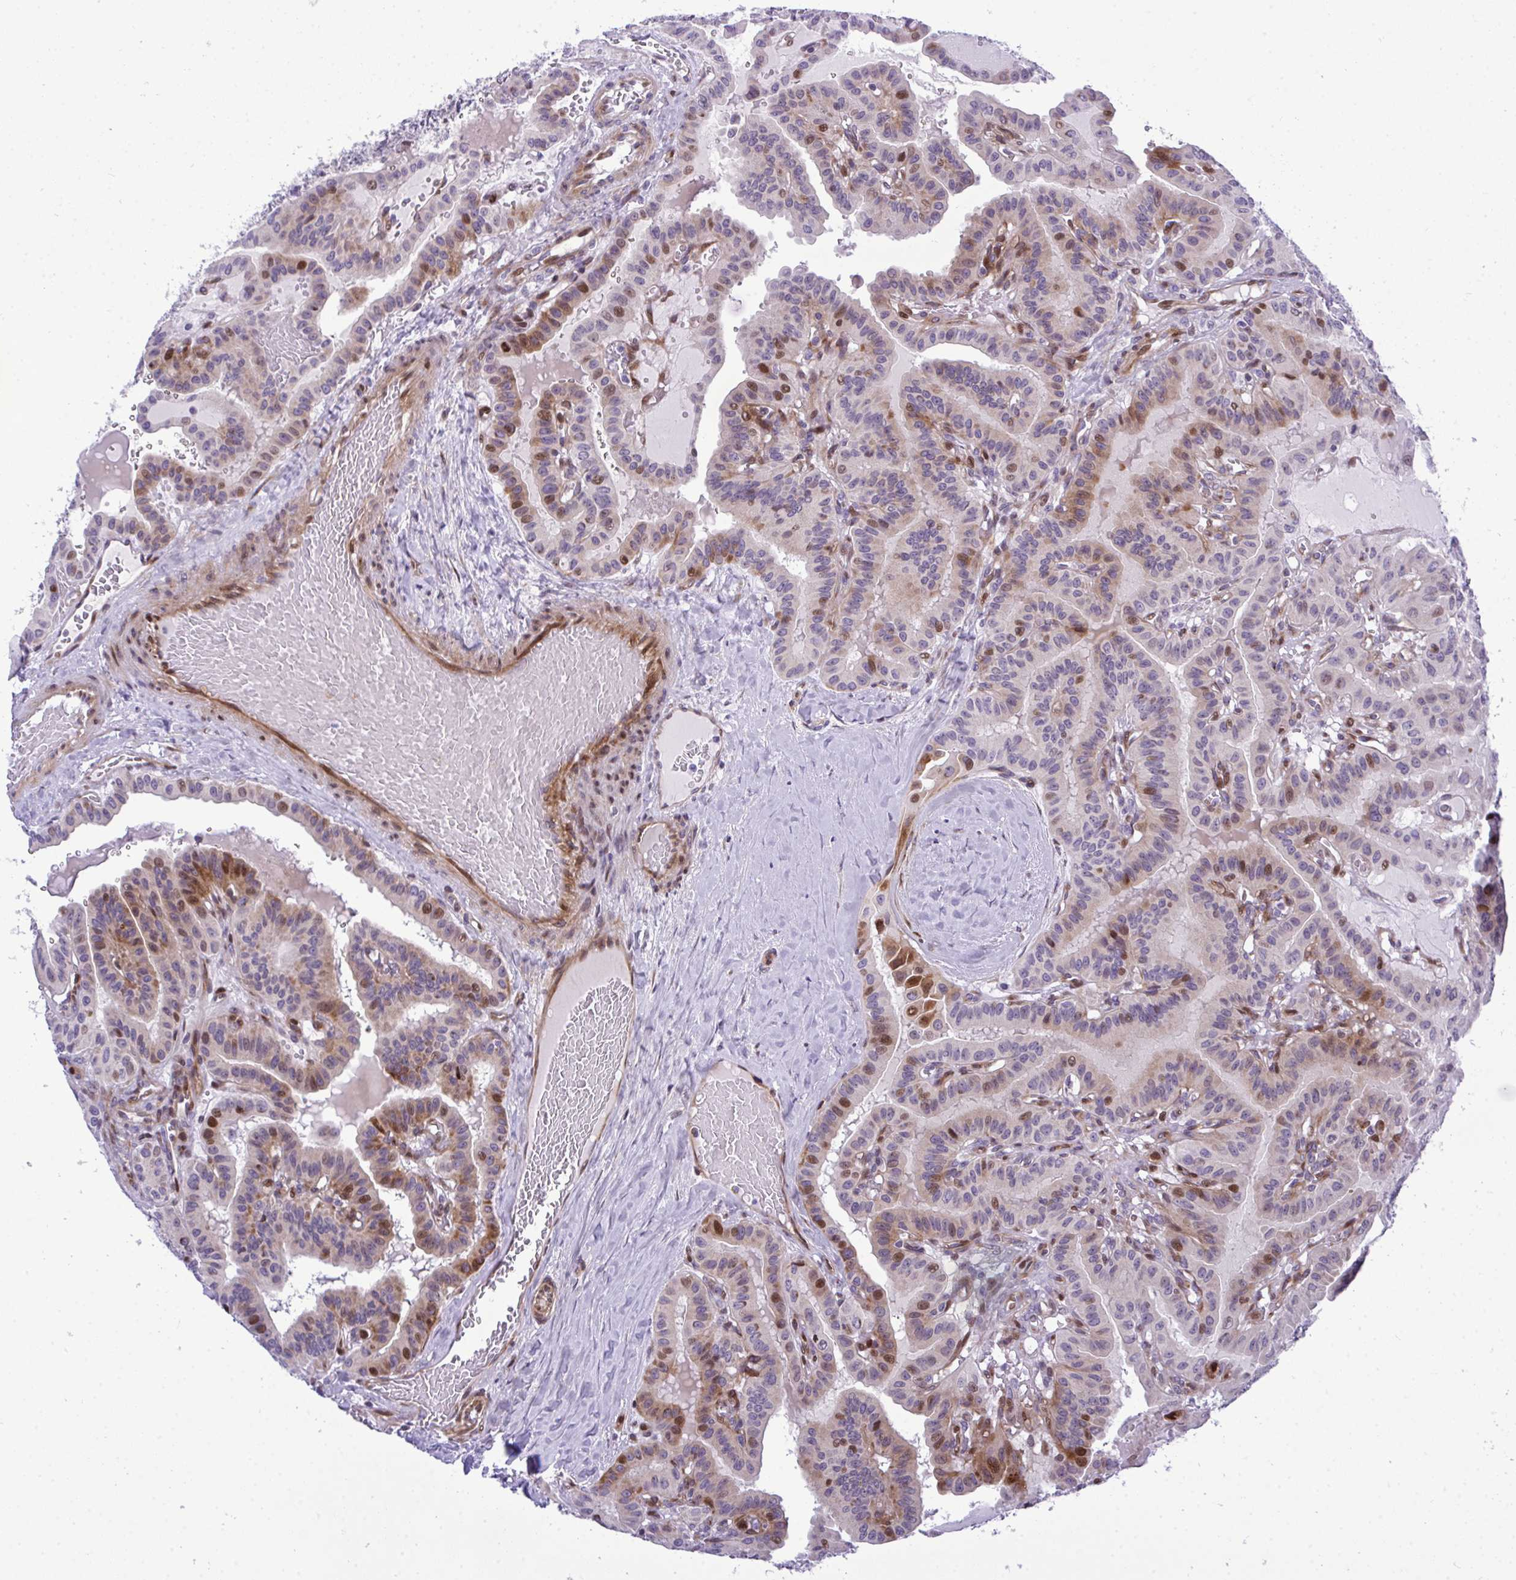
{"staining": {"intensity": "strong", "quantity": "25%-75%", "location": "cytoplasmic/membranous,nuclear"}, "tissue": "thyroid cancer", "cell_type": "Tumor cells", "image_type": "cancer", "snomed": [{"axis": "morphology", "description": "Papillary adenocarcinoma, NOS"}, {"axis": "topography", "description": "Thyroid gland"}], "caption": "Human thyroid cancer (papillary adenocarcinoma) stained for a protein (brown) demonstrates strong cytoplasmic/membranous and nuclear positive positivity in about 25%-75% of tumor cells.", "gene": "CASTOR2", "patient": {"sex": "male", "age": 87}}